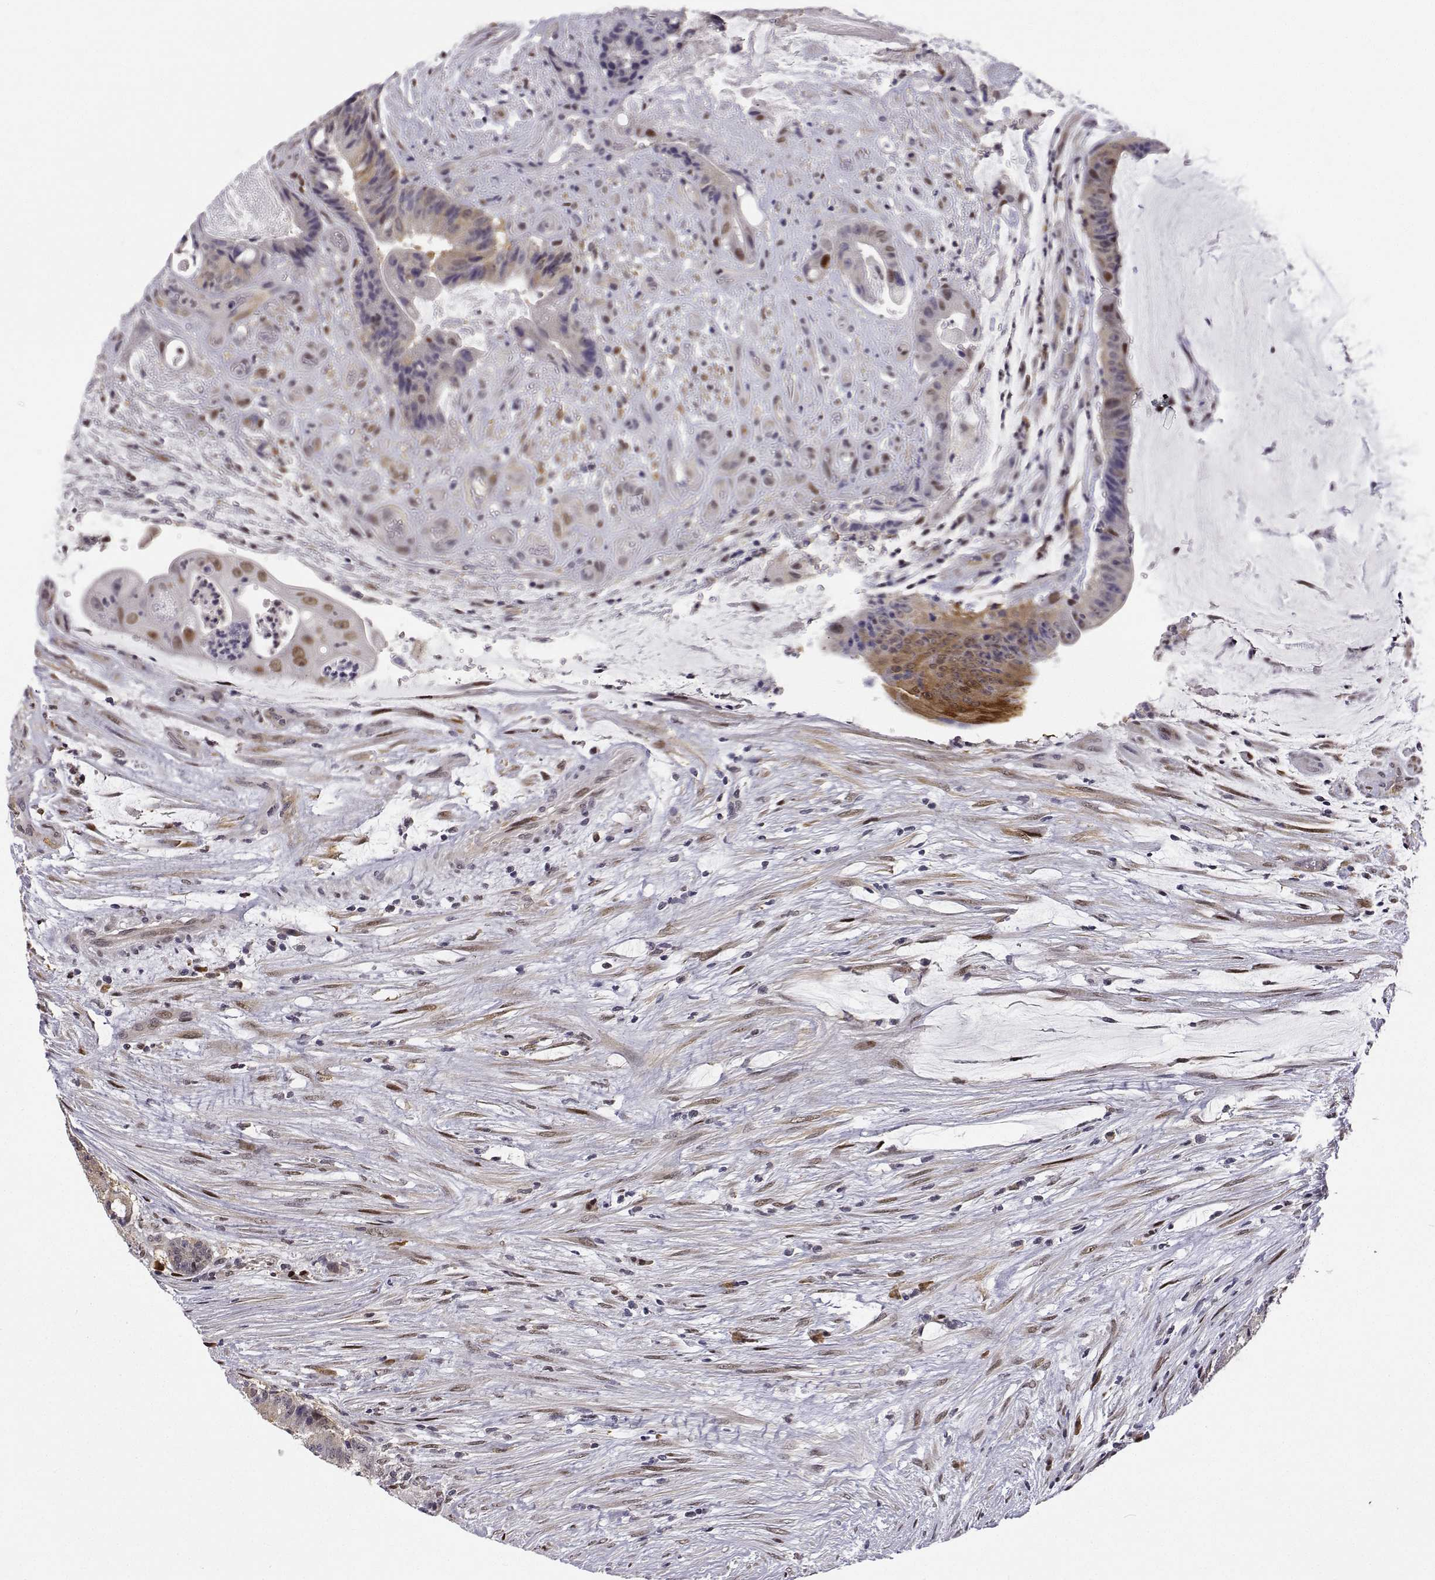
{"staining": {"intensity": "weak", "quantity": "25%-75%", "location": "cytoplasmic/membranous,nuclear"}, "tissue": "colorectal cancer", "cell_type": "Tumor cells", "image_type": "cancer", "snomed": [{"axis": "morphology", "description": "Adenocarcinoma, NOS"}, {"axis": "topography", "description": "Colon"}], "caption": "Protein positivity by immunohistochemistry reveals weak cytoplasmic/membranous and nuclear expression in about 25%-75% of tumor cells in colorectal cancer (adenocarcinoma). (DAB IHC with brightfield microscopy, high magnification).", "gene": "PHGDH", "patient": {"sex": "female", "age": 43}}